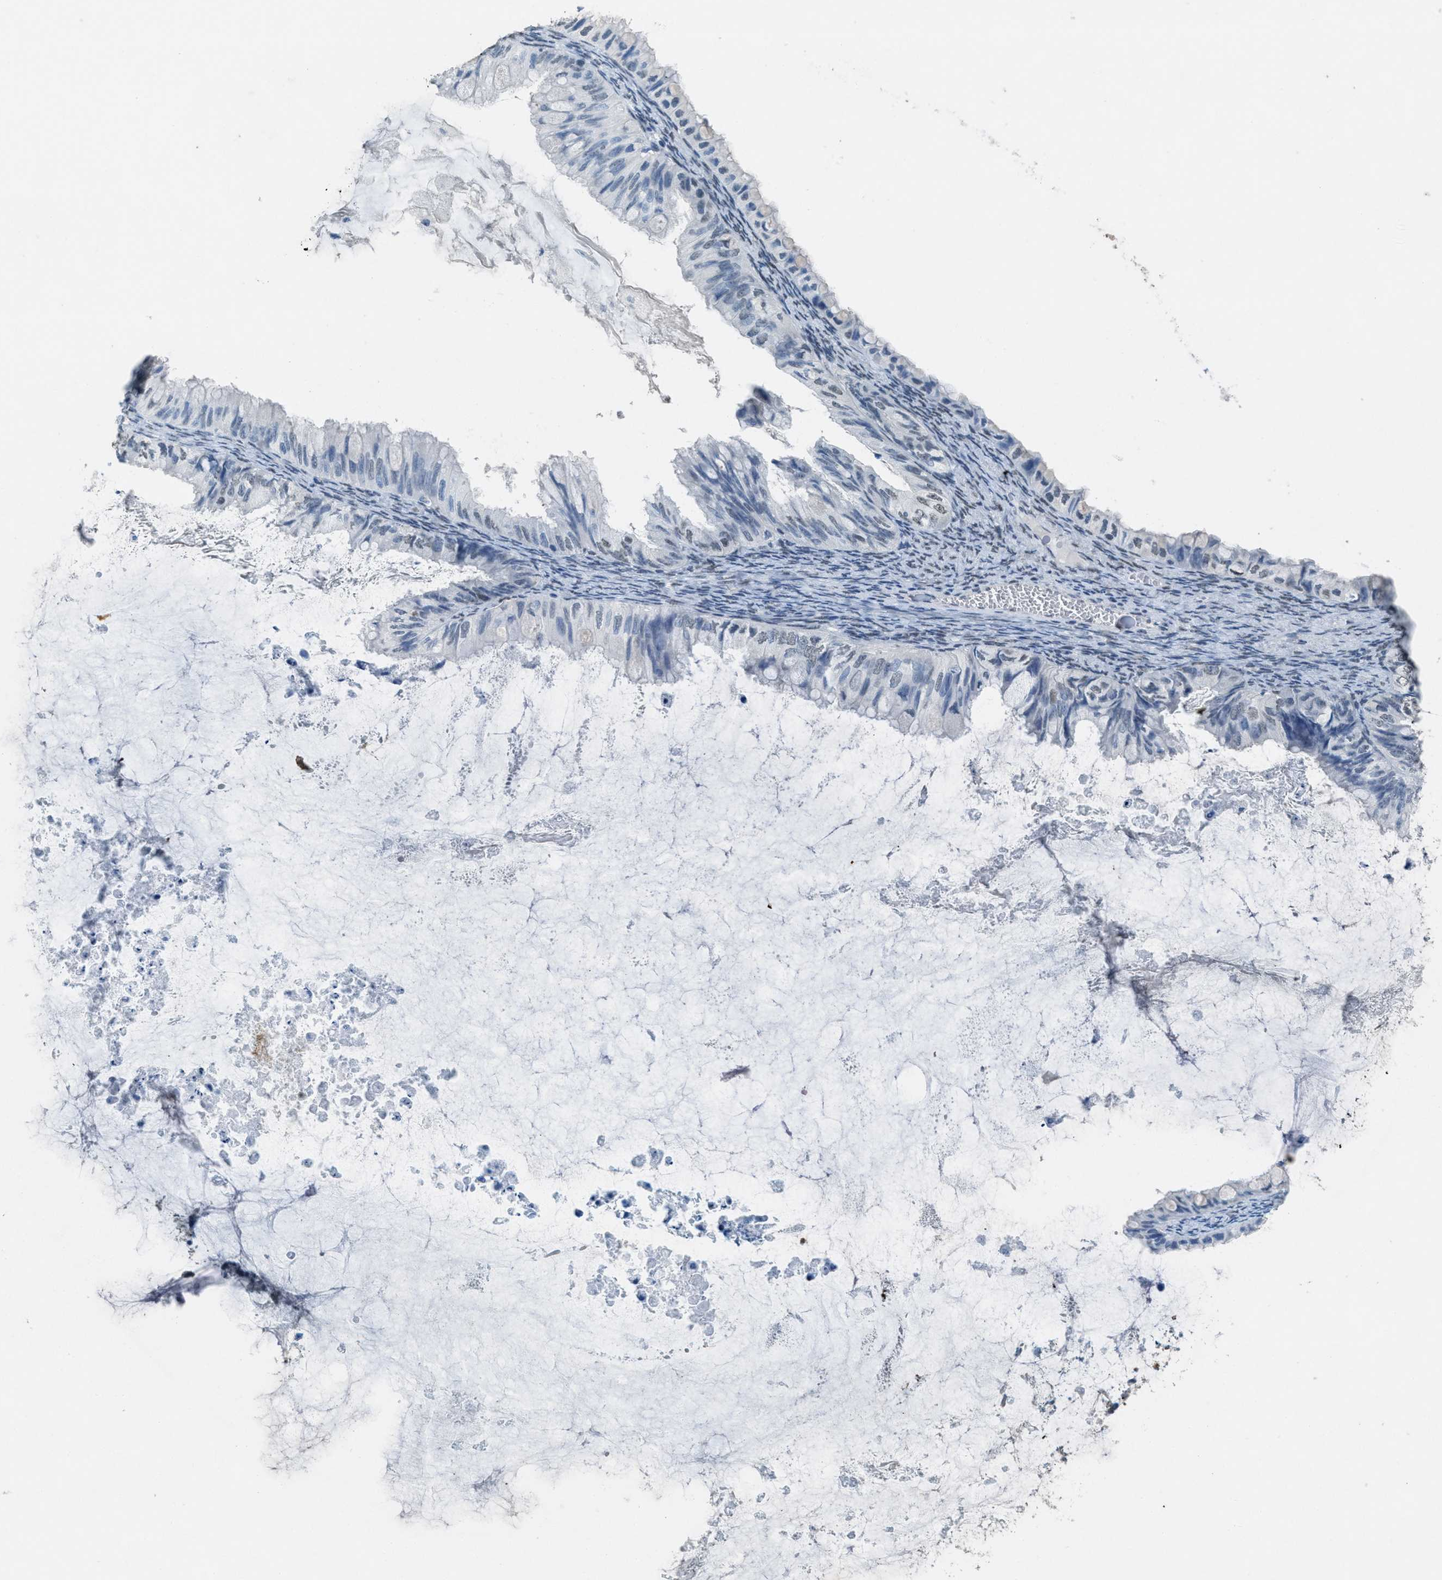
{"staining": {"intensity": "weak", "quantity": "25%-75%", "location": "nuclear"}, "tissue": "ovarian cancer", "cell_type": "Tumor cells", "image_type": "cancer", "snomed": [{"axis": "morphology", "description": "Cystadenocarcinoma, mucinous, NOS"}, {"axis": "topography", "description": "Ovary"}], "caption": "IHC (DAB) staining of human ovarian cancer reveals weak nuclear protein expression in approximately 25%-75% of tumor cells. (DAB IHC with brightfield microscopy, high magnification).", "gene": "TTC13", "patient": {"sex": "female", "age": 80}}